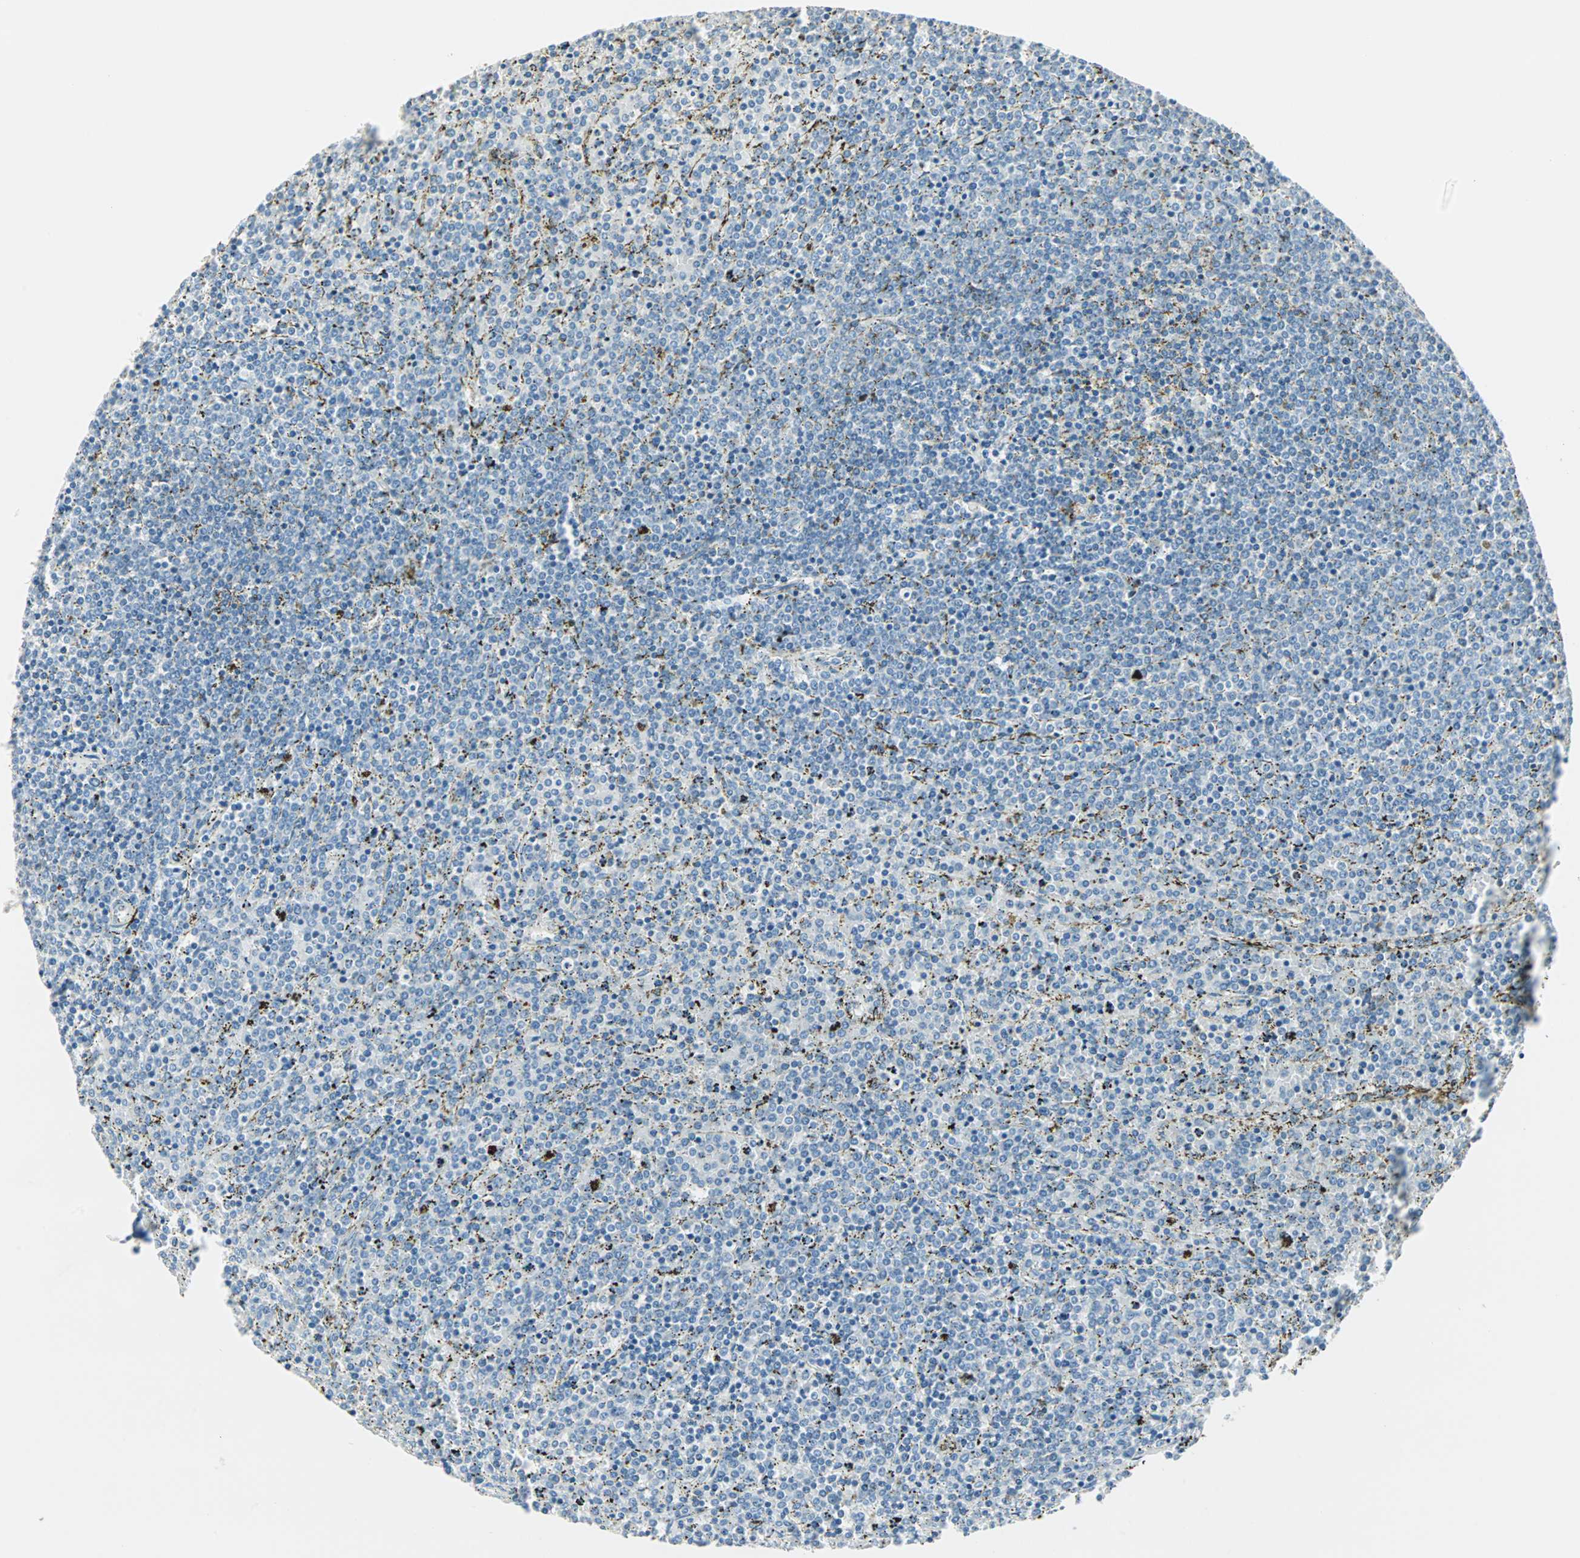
{"staining": {"intensity": "negative", "quantity": "none", "location": "none"}, "tissue": "lymphoma", "cell_type": "Tumor cells", "image_type": "cancer", "snomed": [{"axis": "morphology", "description": "Malignant lymphoma, non-Hodgkin's type, Low grade"}, {"axis": "topography", "description": "Spleen"}], "caption": "A high-resolution photomicrograph shows immunohistochemistry (IHC) staining of low-grade malignant lymphoma, non-Hodgkin's type, which demonstrates no significant expression in tumor cells.", "gene": "SULT1C2", "patient": {"sex": "female", "age": 77}}